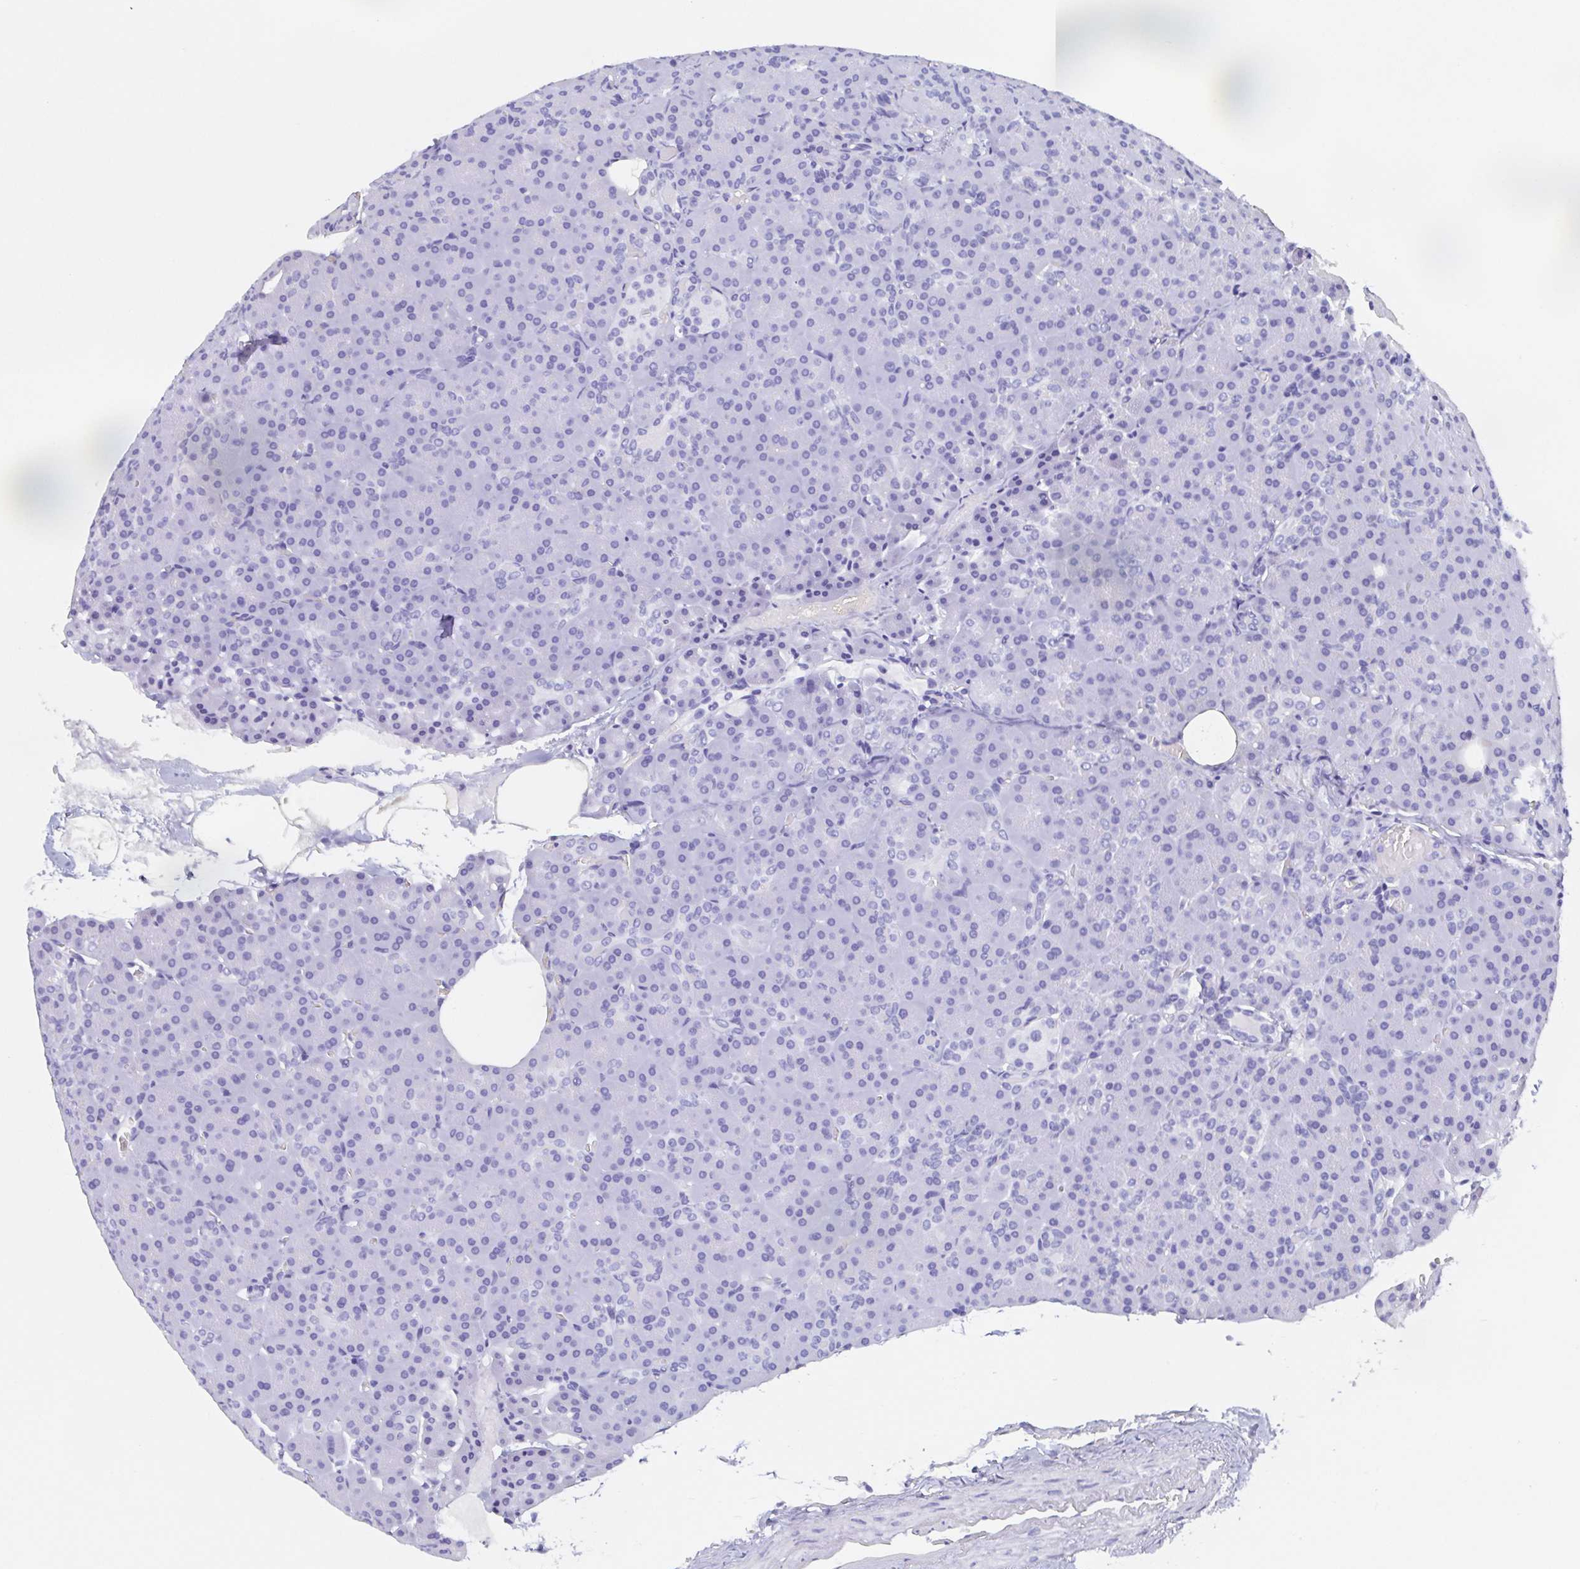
{"staining": {"intensity": "negative", "quantity": "none", "location": "none"}, "tissue": "pancreas", "cell_type": "Exocrine glandular cells", "image_type": "normal", "snomed": [{"axis": "morphology", "description": "Normal tissue, NOS"}, {"axis": "topography", "description": "Pancreas"}], "caption": "DAB immunohistochemical staining of unremarkable human pancreas displays no significant expression in exocrine glandular cells.", "gene": "POU2F3", "patient": {"sex": "female", "age": 74}}